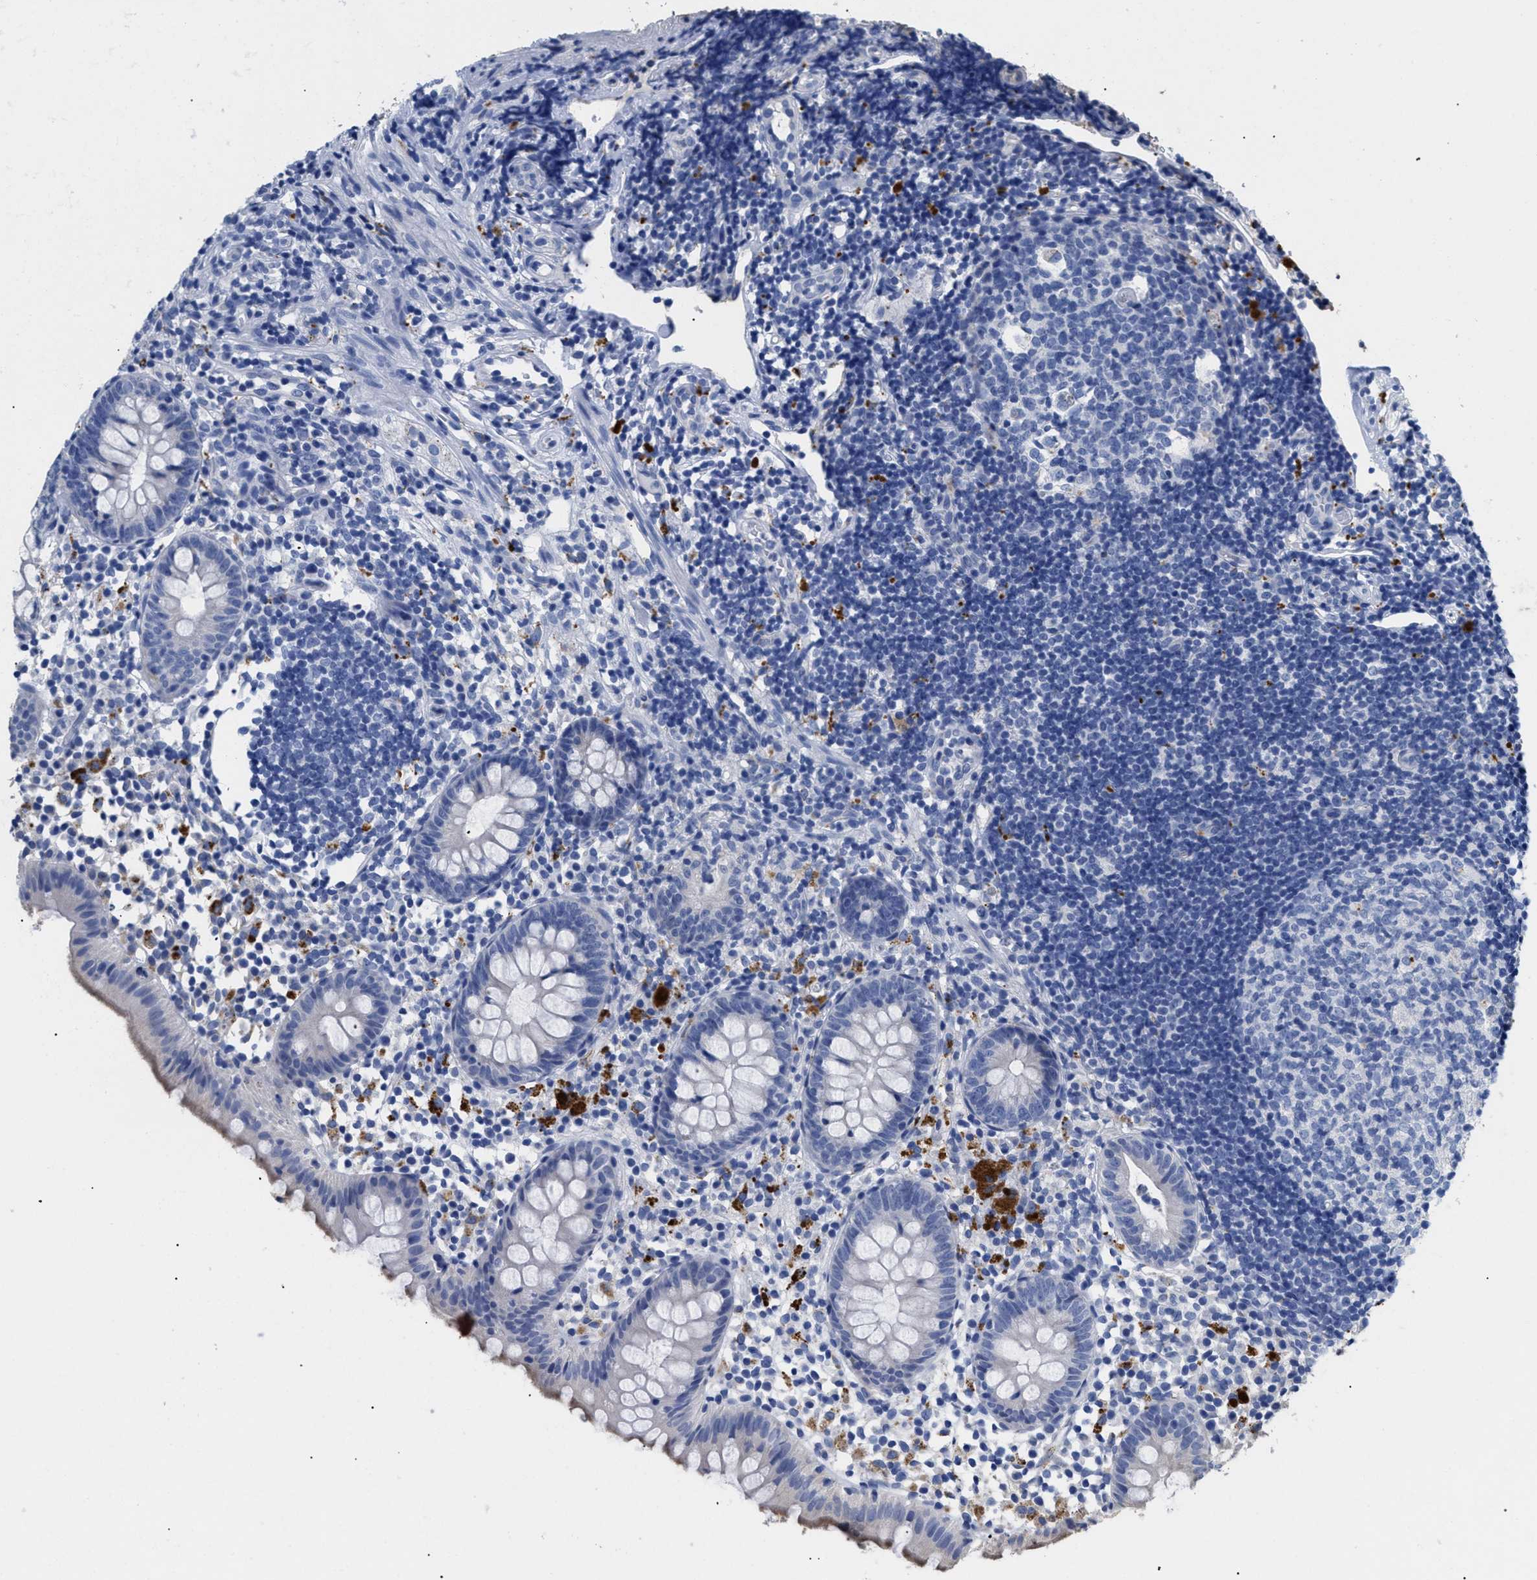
{"staining": {"intensity": "negative", "quantity": "none", "location": "none"}, "tissue": "appendix", "cell_type": "Glandular cells", "image_type": "normal", "snomed": [{"axis": "morphology", "description": "Normal tissue, NOS"}, {"axis": "topography", "description": "Appendix"}], "caption": "Immunohistochemistry (IHC) of benign appendix displays no staining in glandular cells. (IHC, brightfield microscopy, high magnification).", "gene": "APOBEC2", "patient": {"sex": "female", "age": 20}}